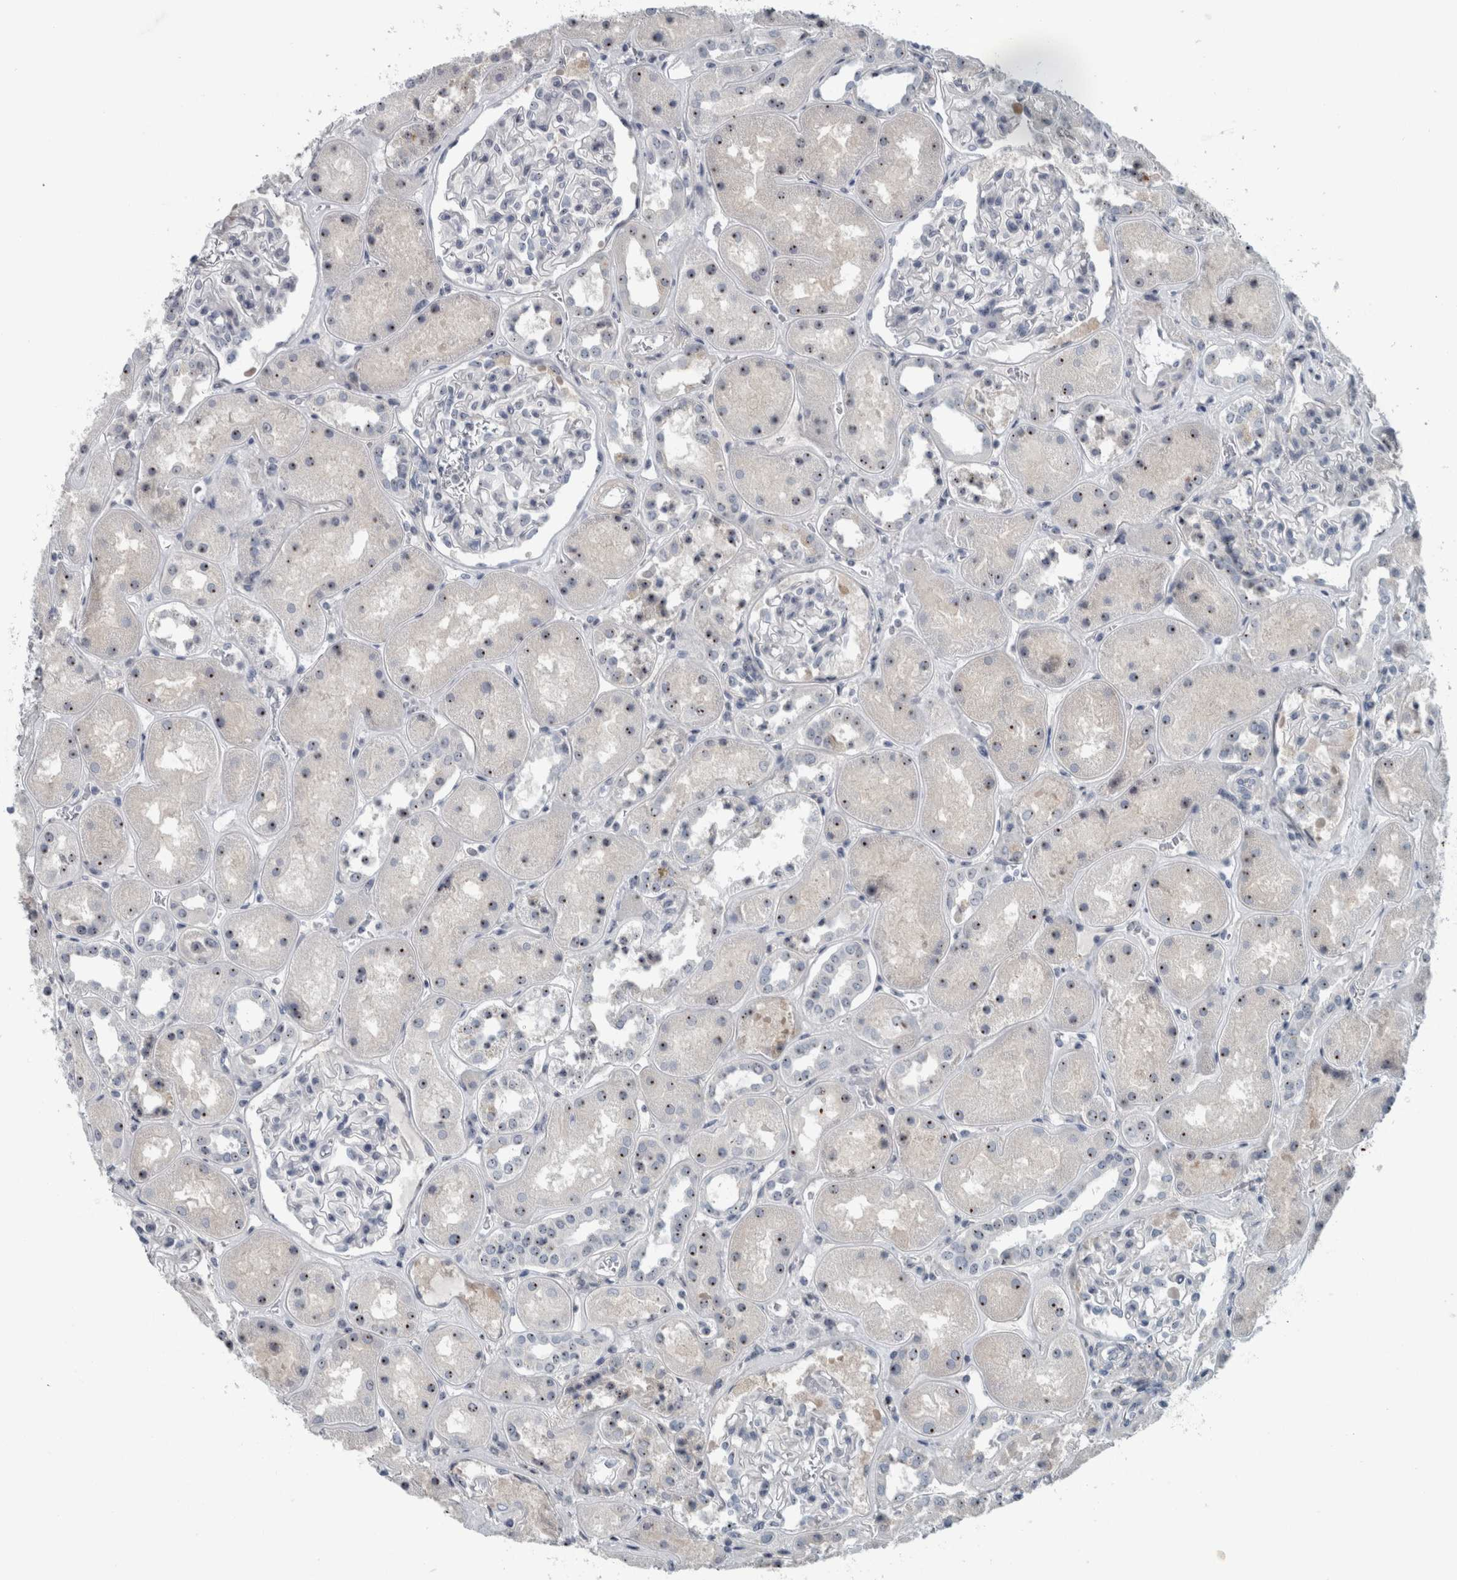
{"staining": {"intensity": "negative", "quantity": "none", "location": "none"}, "tissue": "kidney", "cell_type": "Cells in glomeruli", "image_type": "normal", "snomed": [{"axis": "morphology", "description": "Normal tissue, NOS"}, {"axis": "topography", "description": "Kidney"}], "caption": "DAB (3,3'-diaminobenzidine) immunohistochemical staining of normal human kidney demonstrates no significant staining in cells in glomeruli.", "gene": "UTP6", "patient": {"sex": "male", "age": 70}}